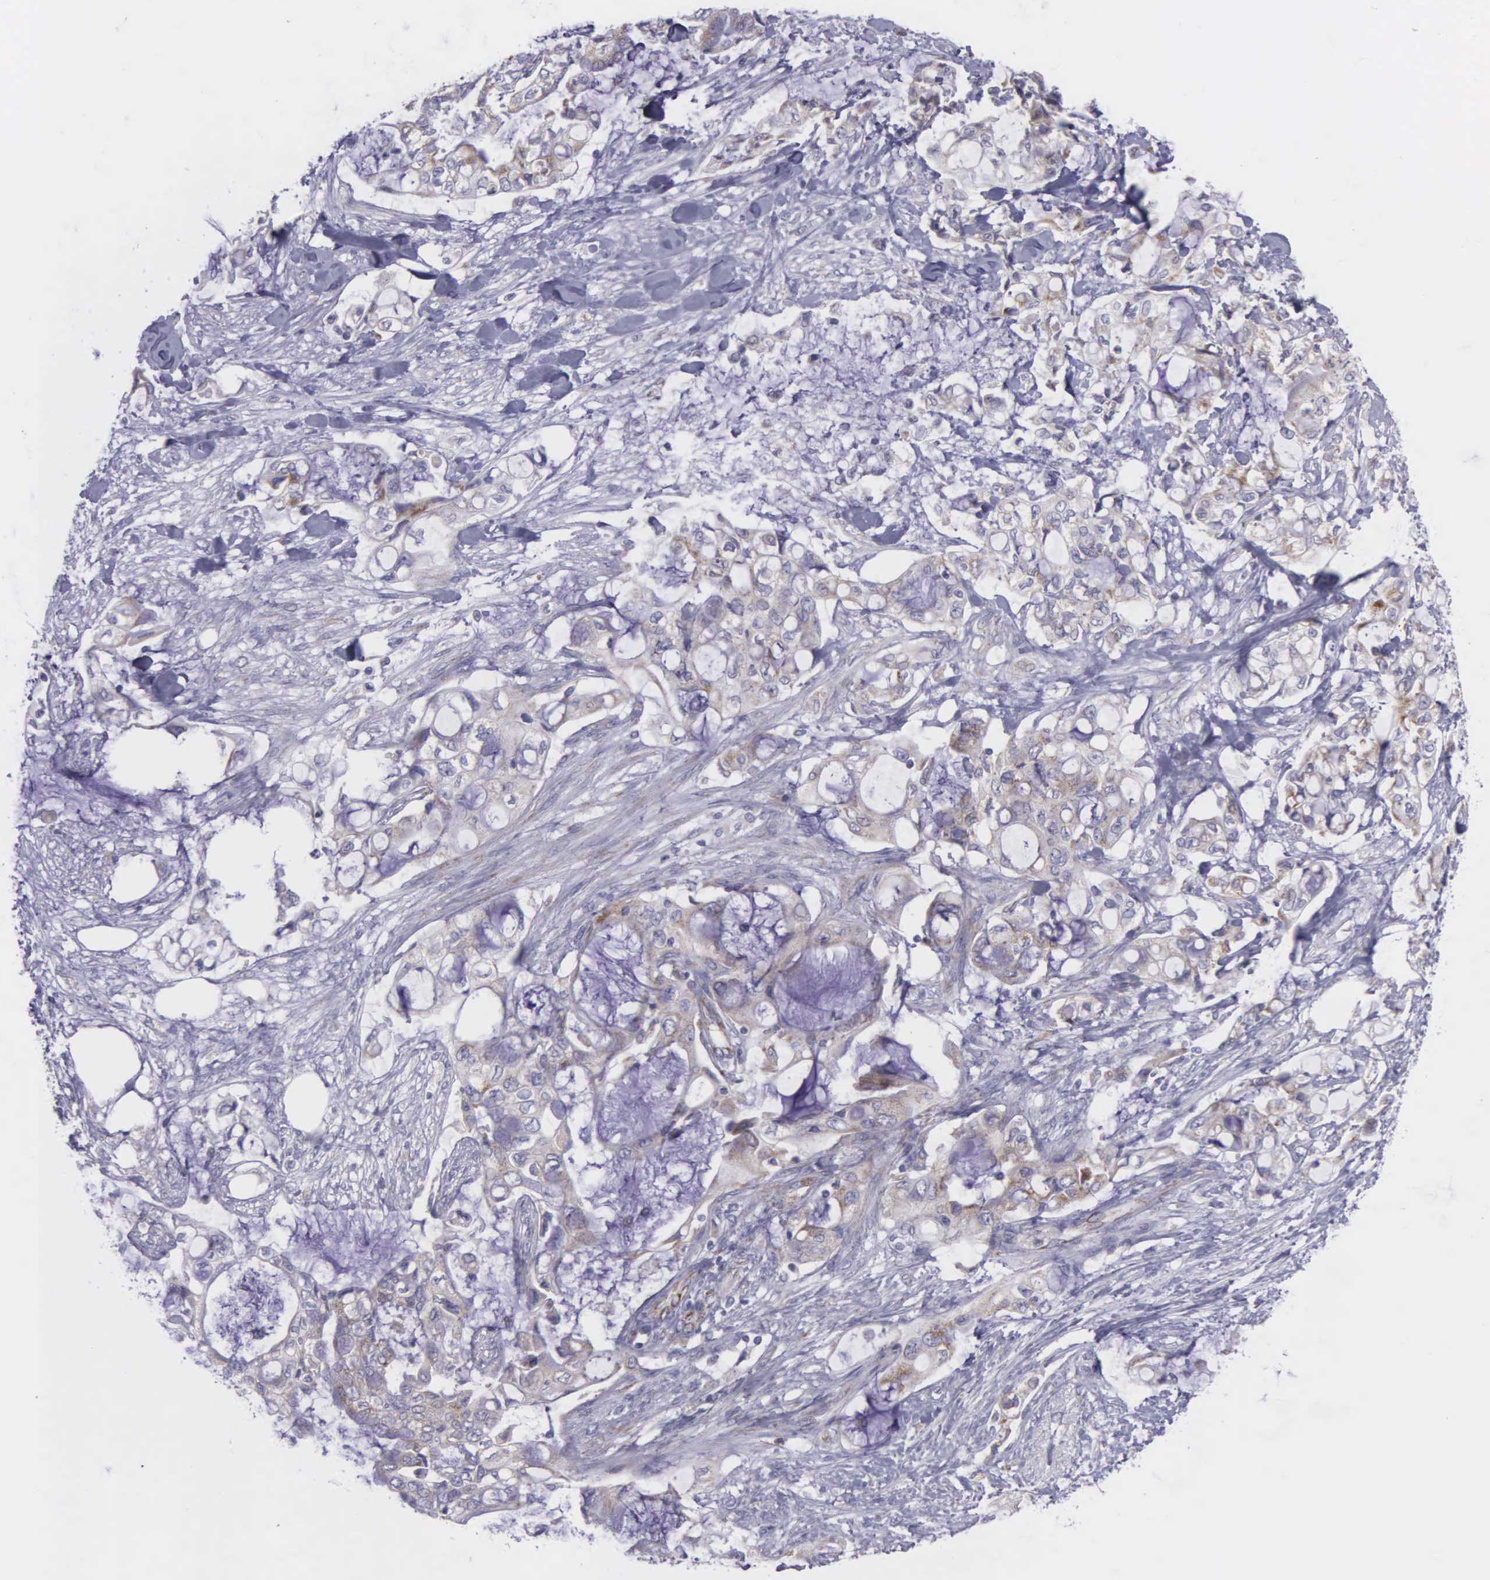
{"staining": {"intensity": "weak", "quantity": "<25%", "location": "cytoplasmic/membranous"}, "tissue": "pancreatic cancer", "cell_type": "Tumor cells", "image_type": "cancer", "snomed": [{"axis": "morphology", "description": "Adenocarcinoma, NOS"}, {"axis": "topography", "description": "Pancreas"}], "caption": "DAB immunohistochemical staining of pancreatic cancer (adenocarcinoma) shows no significant positivity in tumor cells. (DAB immunohistochemistry, high magnification).", "gene": "SYNJ2BP", "patient": {"sex": "female", "age": 70}}